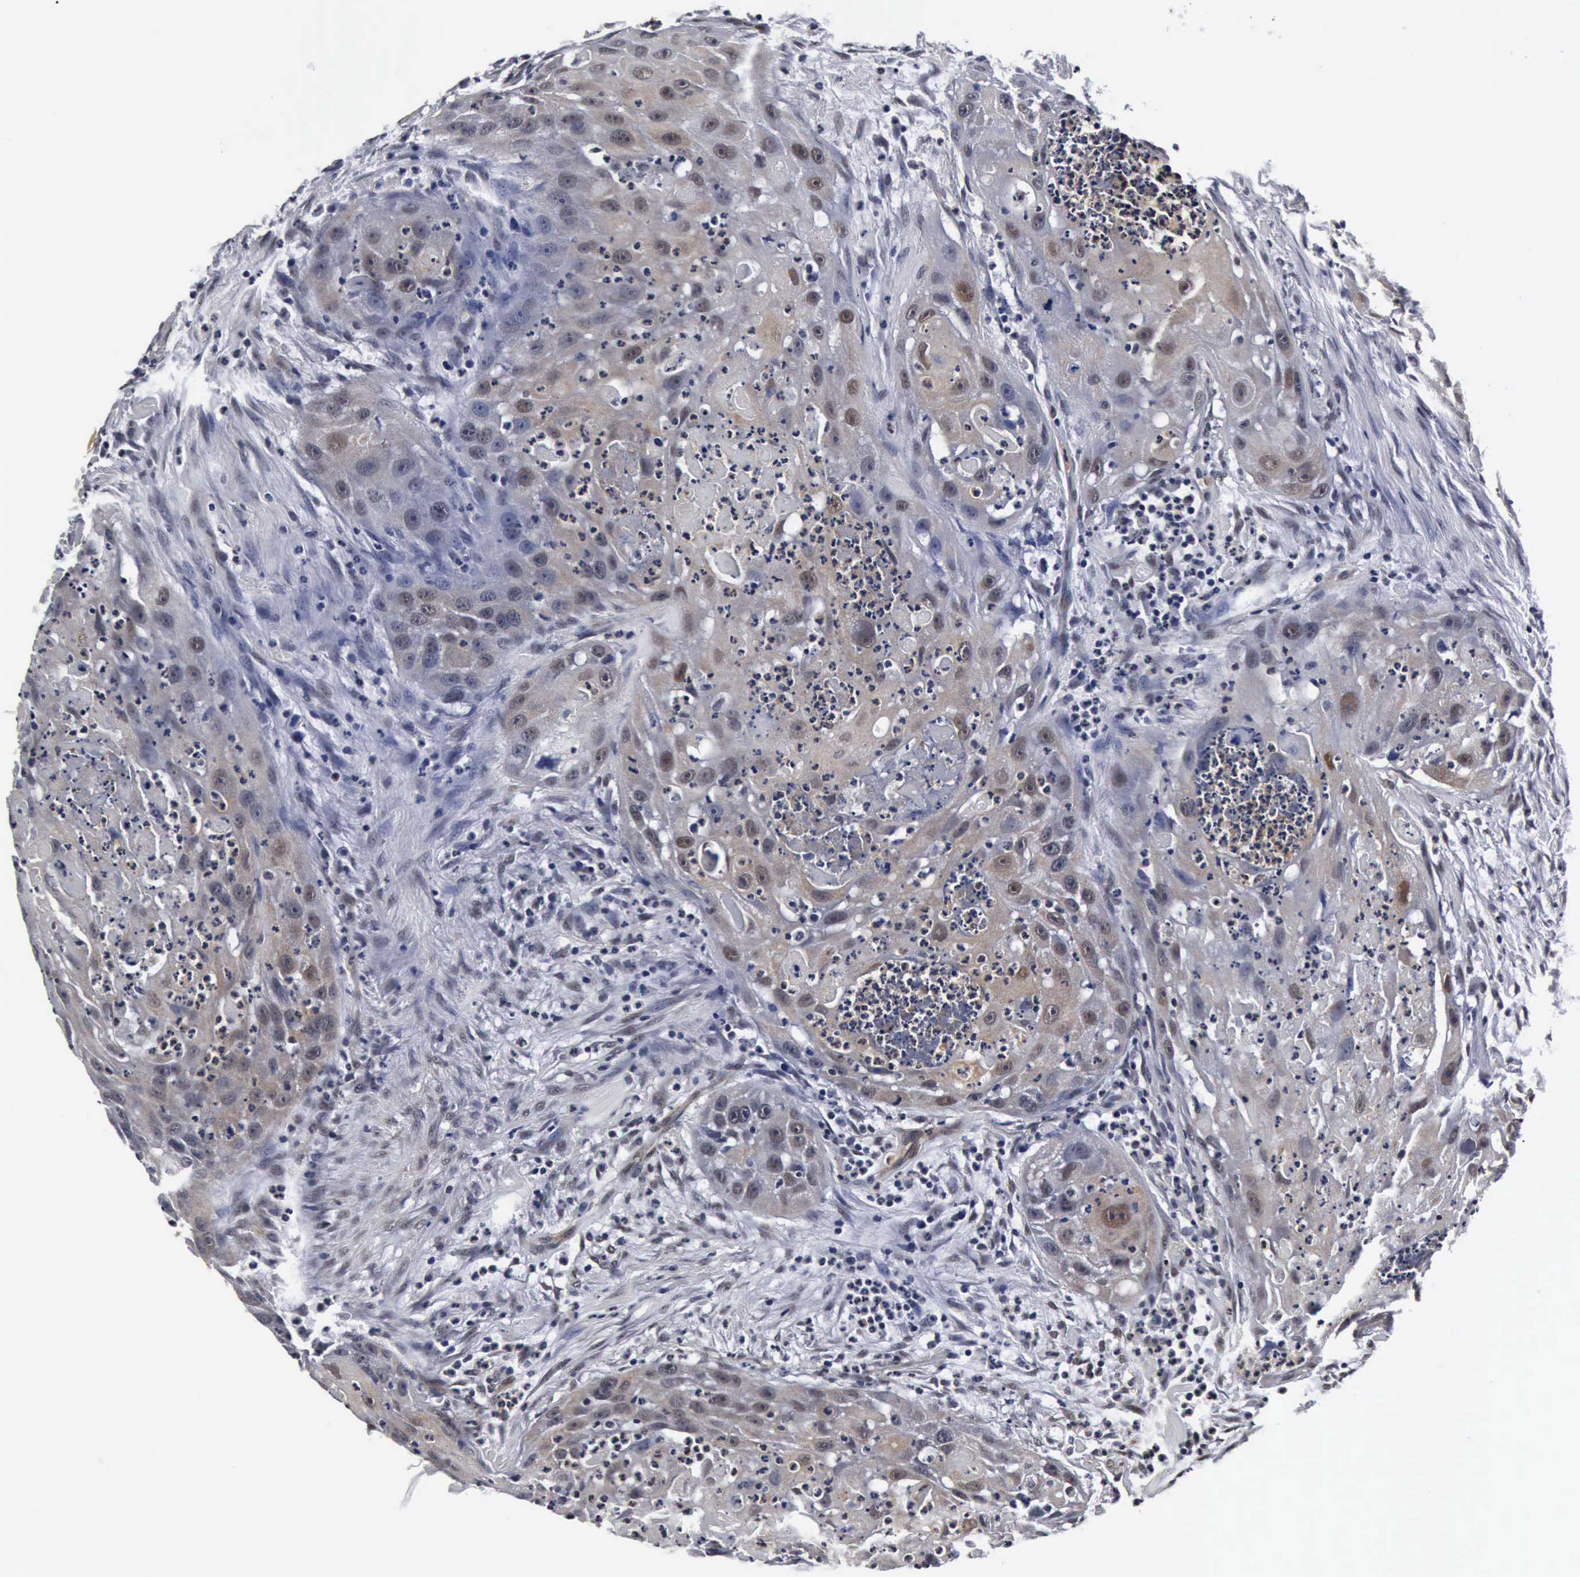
{"staining": {"intensity": "weak", "quantity": ">75%", "location": "cytoplasmic/membranous,nuclear"}, "tissue": "head and neck cancer", "cell_type": "Tumor cells", "image_type": "cancer", "snomed": [{"axis": "morphology", "description": "Squamous cell carcinoma, NOS"}, {"axis": "topography", "description": "Head-Neck"}], "caption": "Human head and neck cancer (squamous cell carcinoma) stained with a protein marker shows weak staining in tumor cells.", "gene": "UBC", "patient": {"sex": "male", "age": 64}}